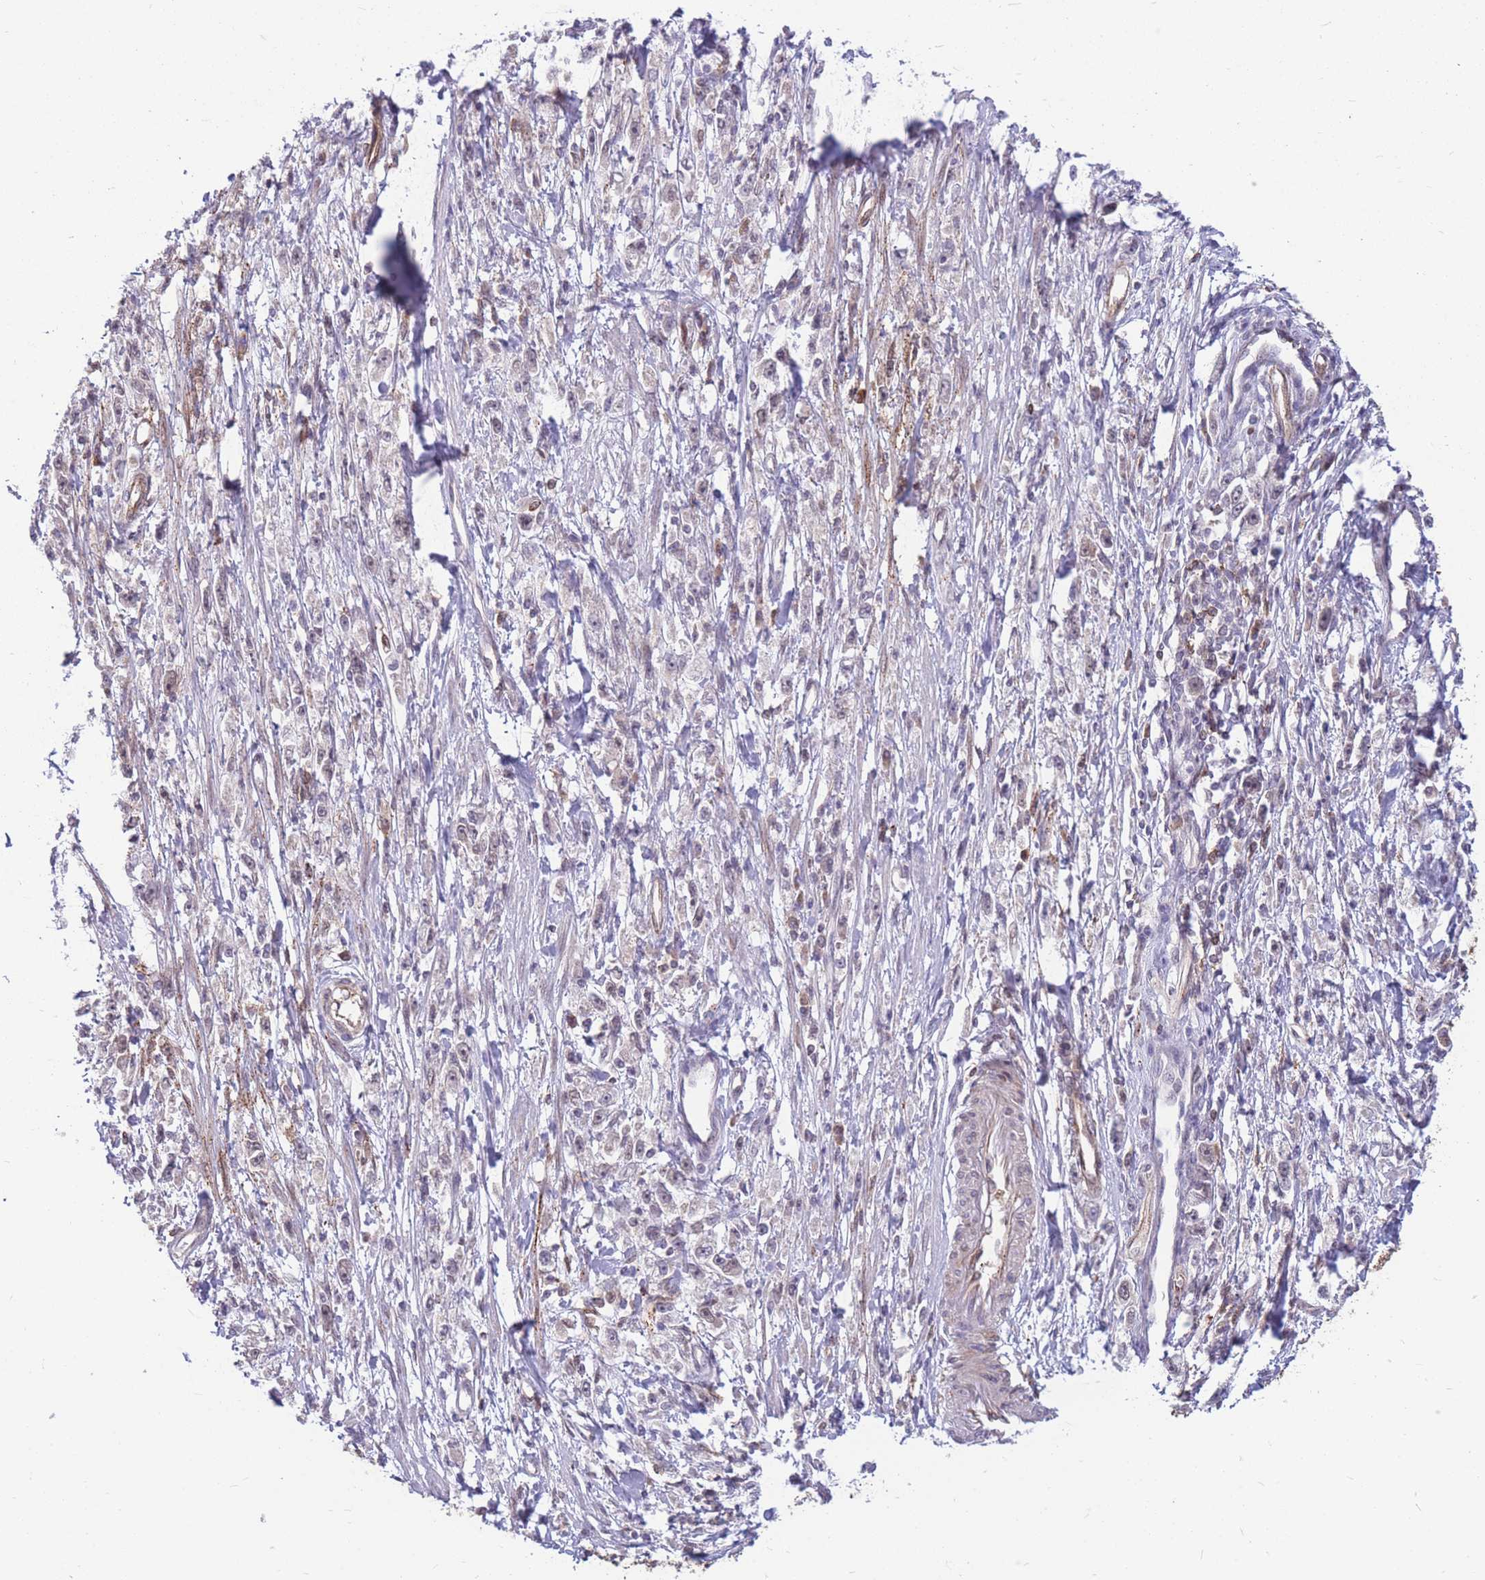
{"staining": {"intensity": "negative", "quantity": "none", "location": "none"}, "tissue": "stomach cancer", "cell_type": "Tumor cells", "image_type": "cancer", "snomed": [{"axis": "morphology", "description": "Adenocarcinoma, NOS"}, {"axis": "topography", "description": "Stomach"}], "caption": "Tumor cells show no significant expression in stomach cancer (adenocarcinoma).", "gene": "TCF20", "patient": {"sex": "female", "age": 59}}